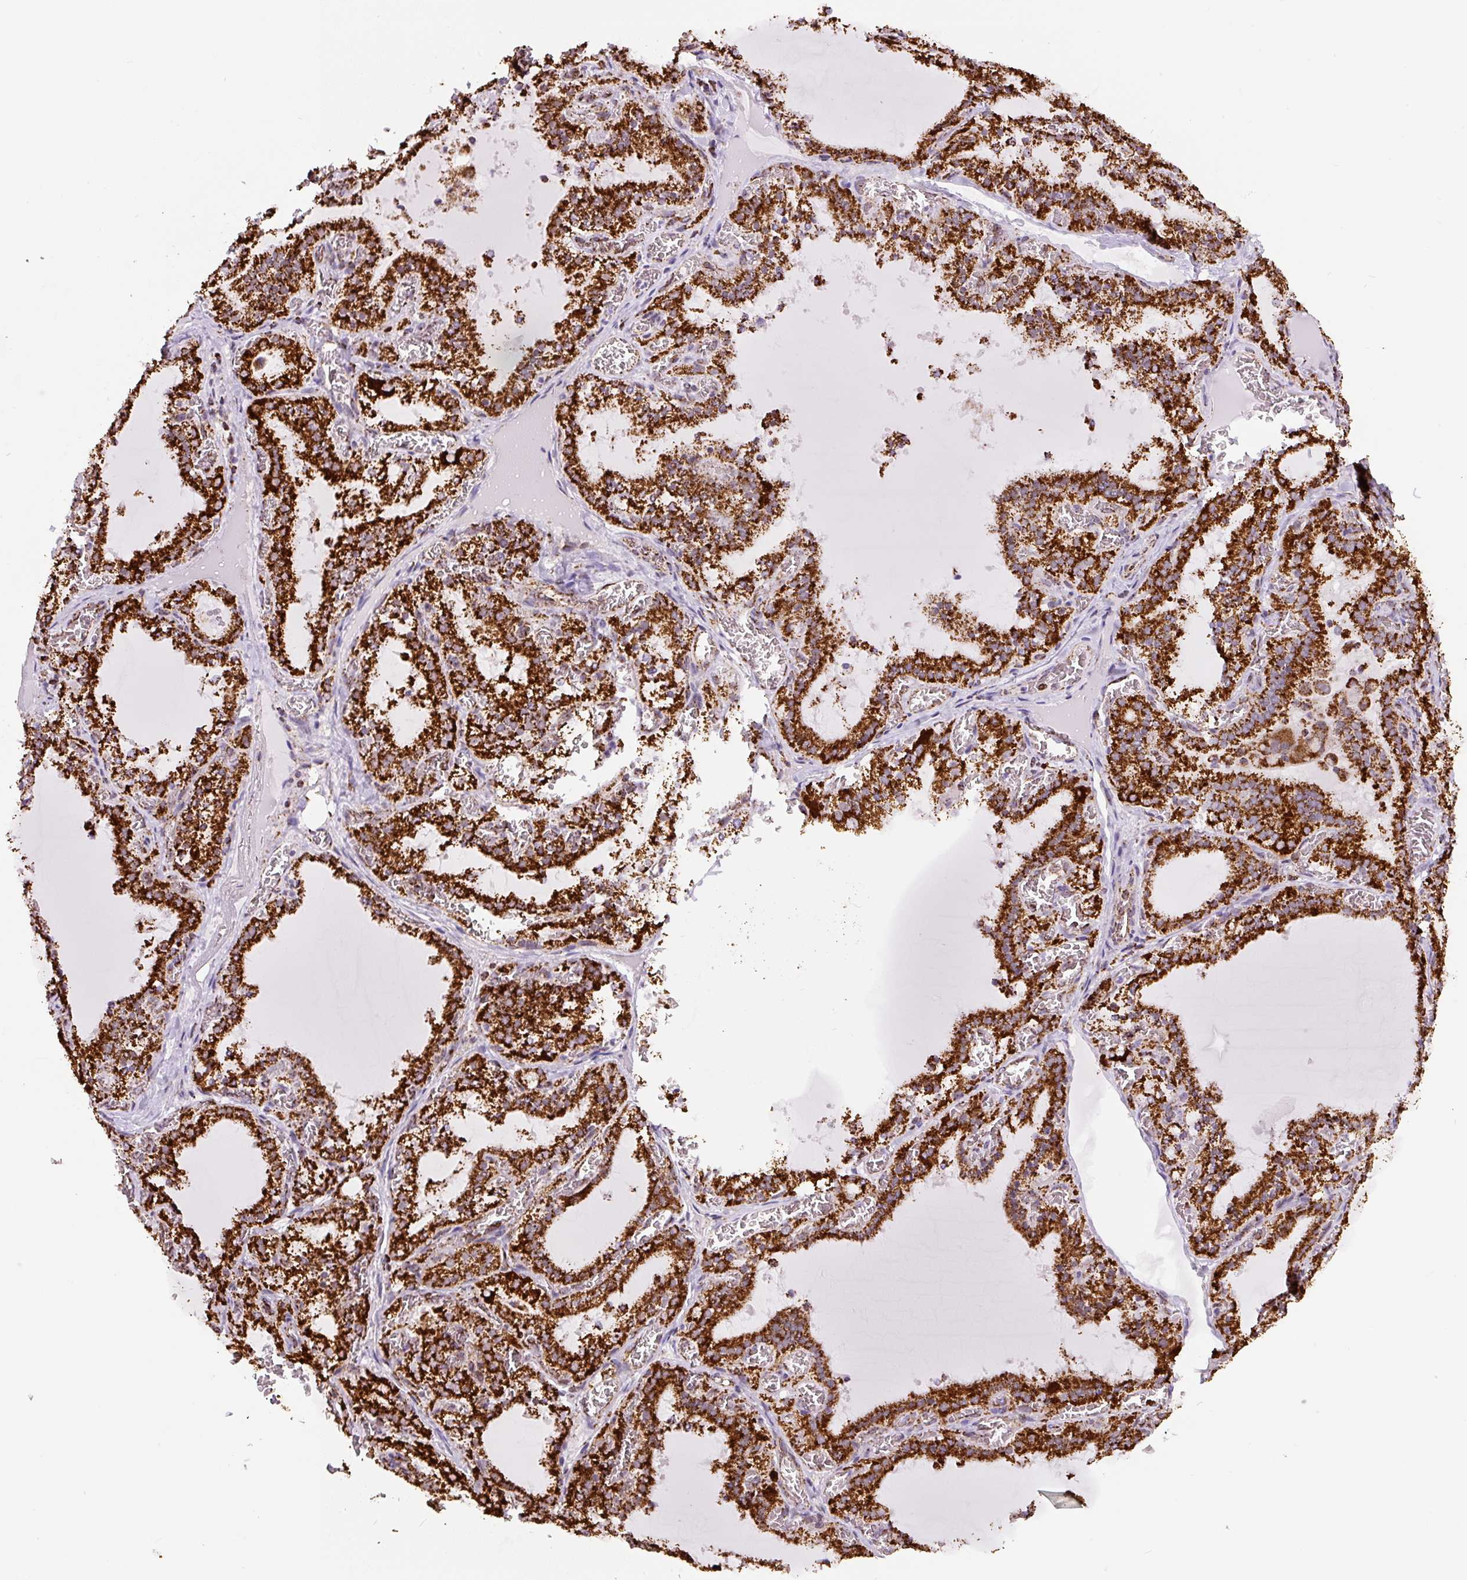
{"staining": {"intensity": "strong", "quantity": ">75%", "location": "cytoplasmic/membranous"}, "tissue": "thyroid gland", "cell_type": "Glandular cells", "image_type": "normal", "snomed": [{"axis": "morphology", "description": "Normal tissue, NOS"}, {"axis": "topography", "description": "Thyroid gland"}], "caption": "The micrograph shows immunohistochemical staining of benign thyroid gland. There is strong cytoplasmic/membranous expression is appreciated in approximately >75% of glandular cells.", "gene": "ATP5F1A", "patient": {"sex": "female", "age": 30}}